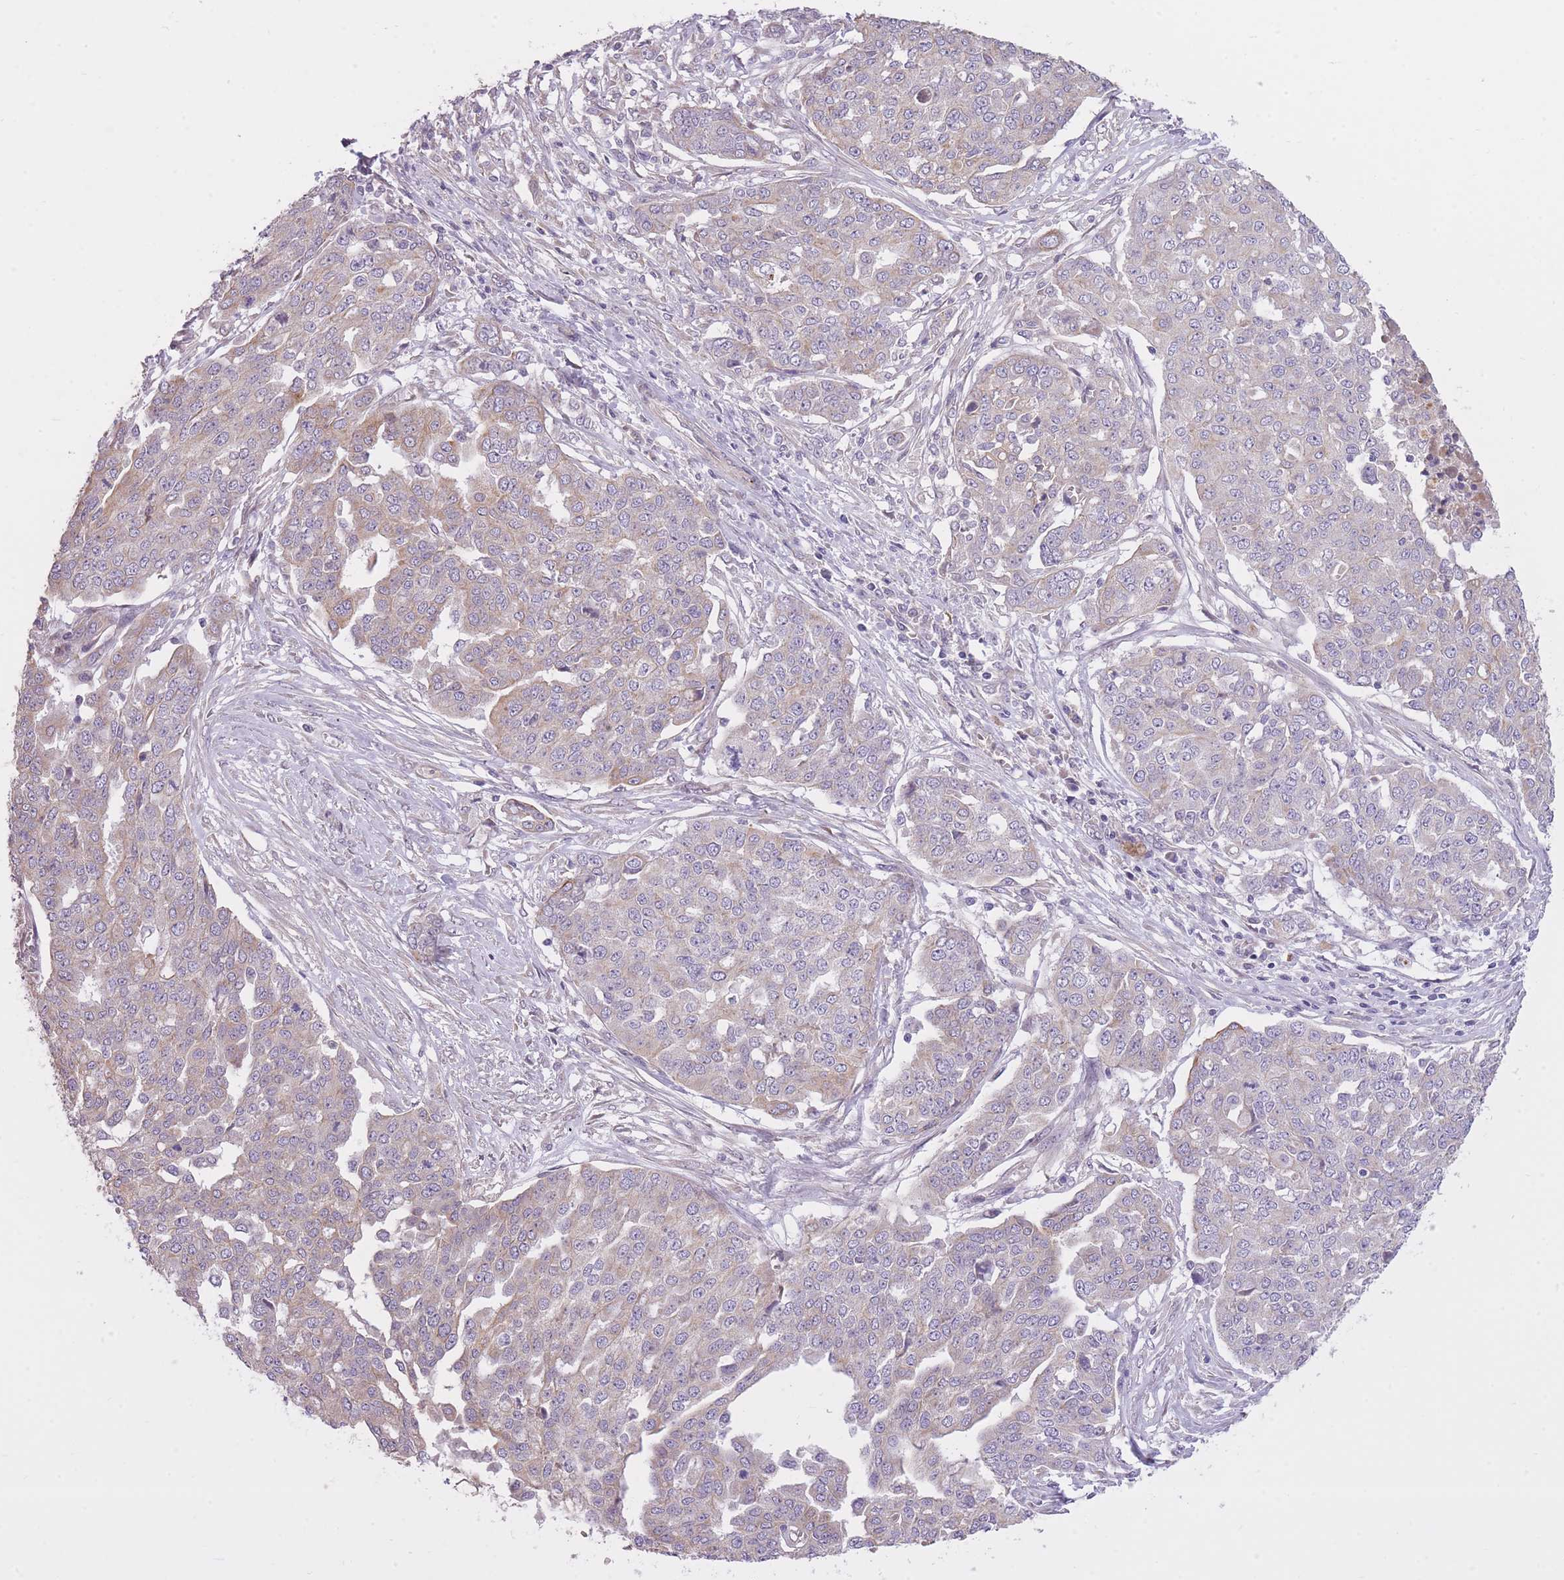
{"staining": {"intensity": "weak", "quantity": "<25%", "location": "cytoplasmic/membranous"}, "tissue": "ovarian cancer", "cell_type": "Tumor cells", "image_type": "cancer", "snomed": [{"axis": "morphology", "description": "Cystadenocarcinoma, serous, NOS"}, {"axis": "topography", "description": "Soft tissue"}, {"axis": "topography", "description": "Ovary"}], "caption": "This histopathology image is of ovarian cancer (serous cystadenocarcinoma) stained with IHC to label a protein in brown with the nuclei are counter-stained blue. There is no staining in tumor cells. (DAB immunohistochemistry with hematoxylin counter stain).", "gene": "REV1", "patient": {"sex": "female", "age": 57}}